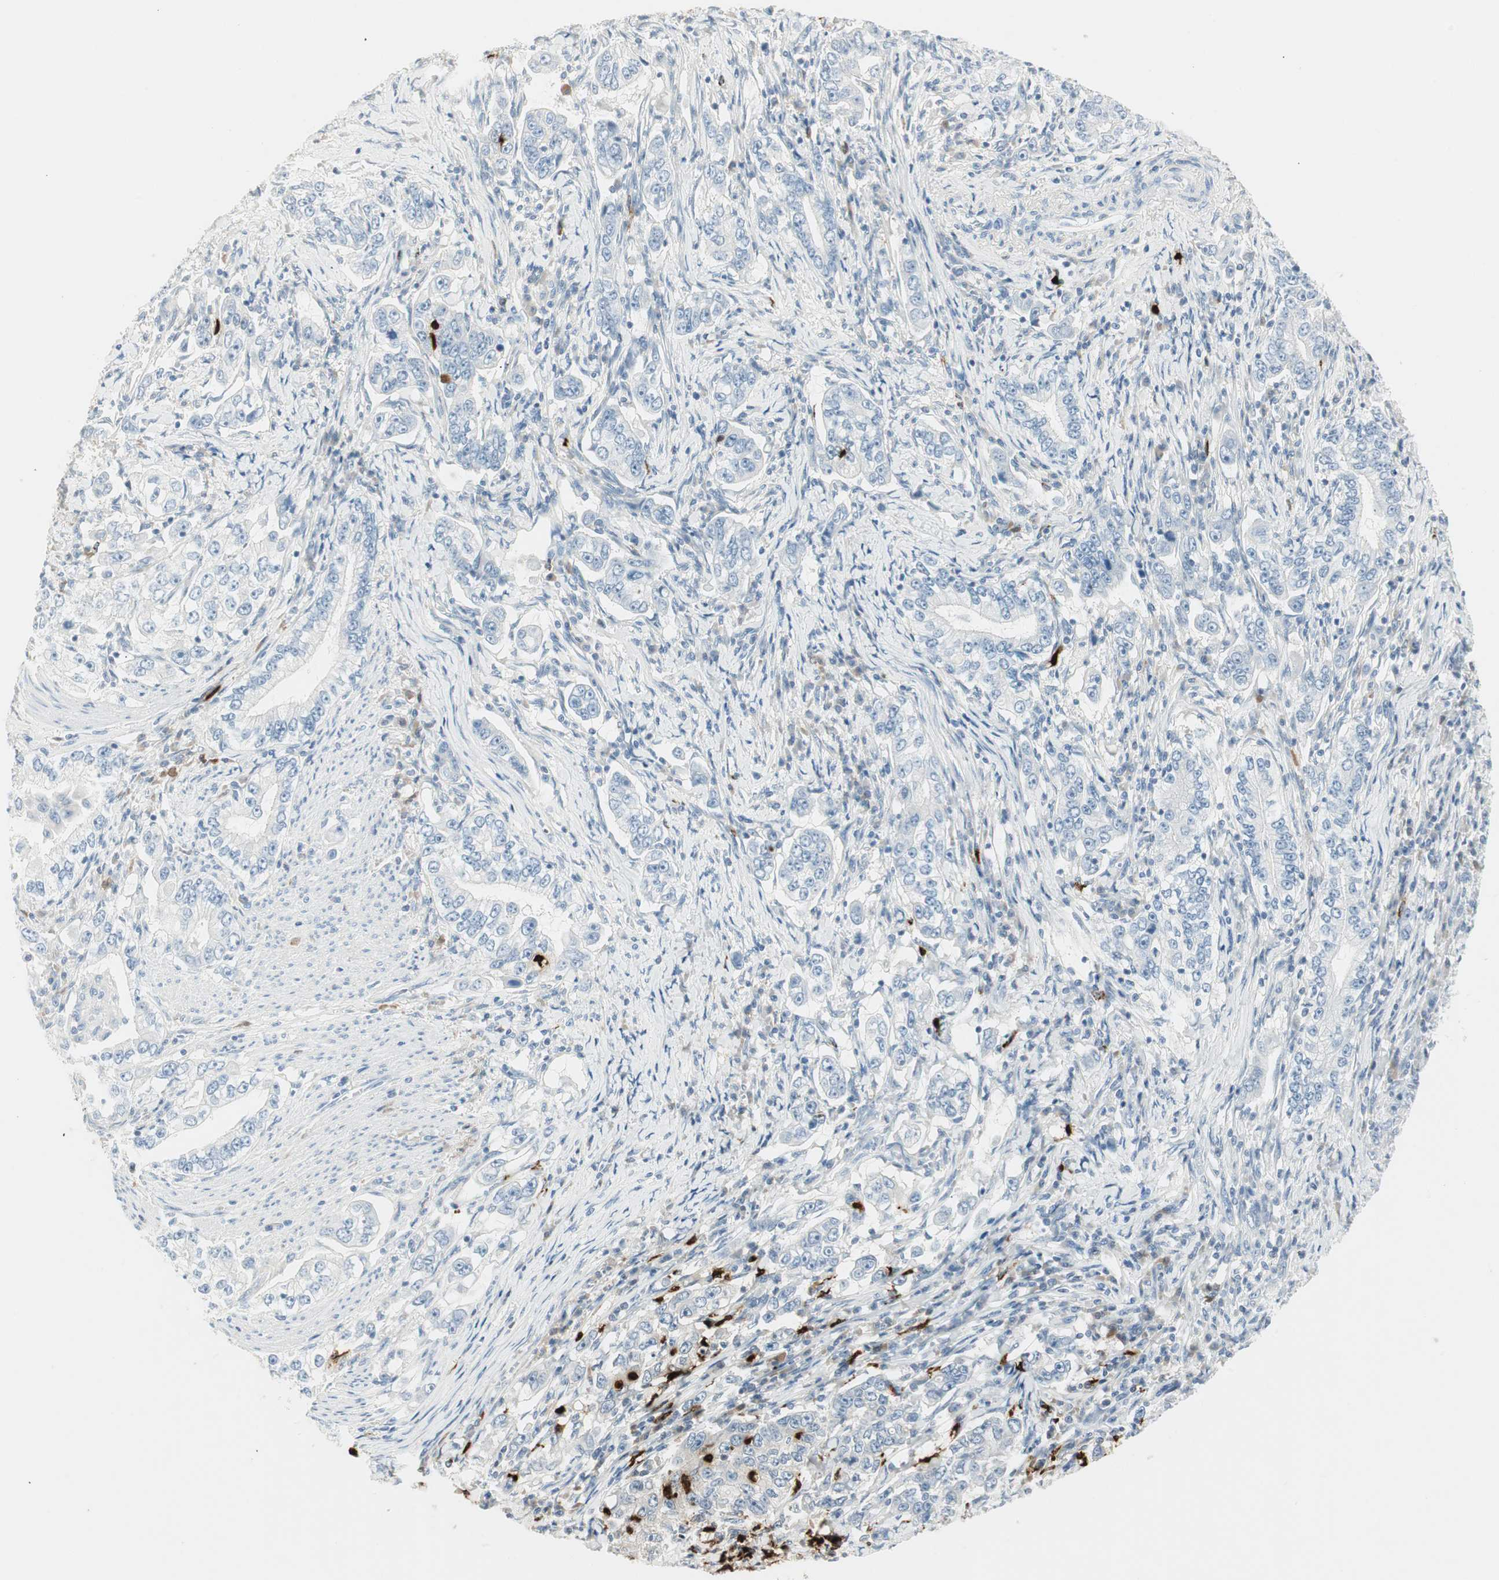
{"staining": {"intensity": "negative", "quantity": "none", "location": "none"}, "tissue": "stomach cancer", "cell_type": "Tumor cells", "image_type": "cancer", "snomed": [{"axis": "morphology", "description": "Adenocarcinoma, NOS"}, {"axis": "topography", "description": "Stomach, lower"}], "caption": "Immunohistochemistry photomicrograph of human stomach cancer (adenocarcinoma) stained for a protein (brown), which reveals no expression in tumor cells.", "gene": "PRTN3", "patient": {"sex": "female", "age": 72}}